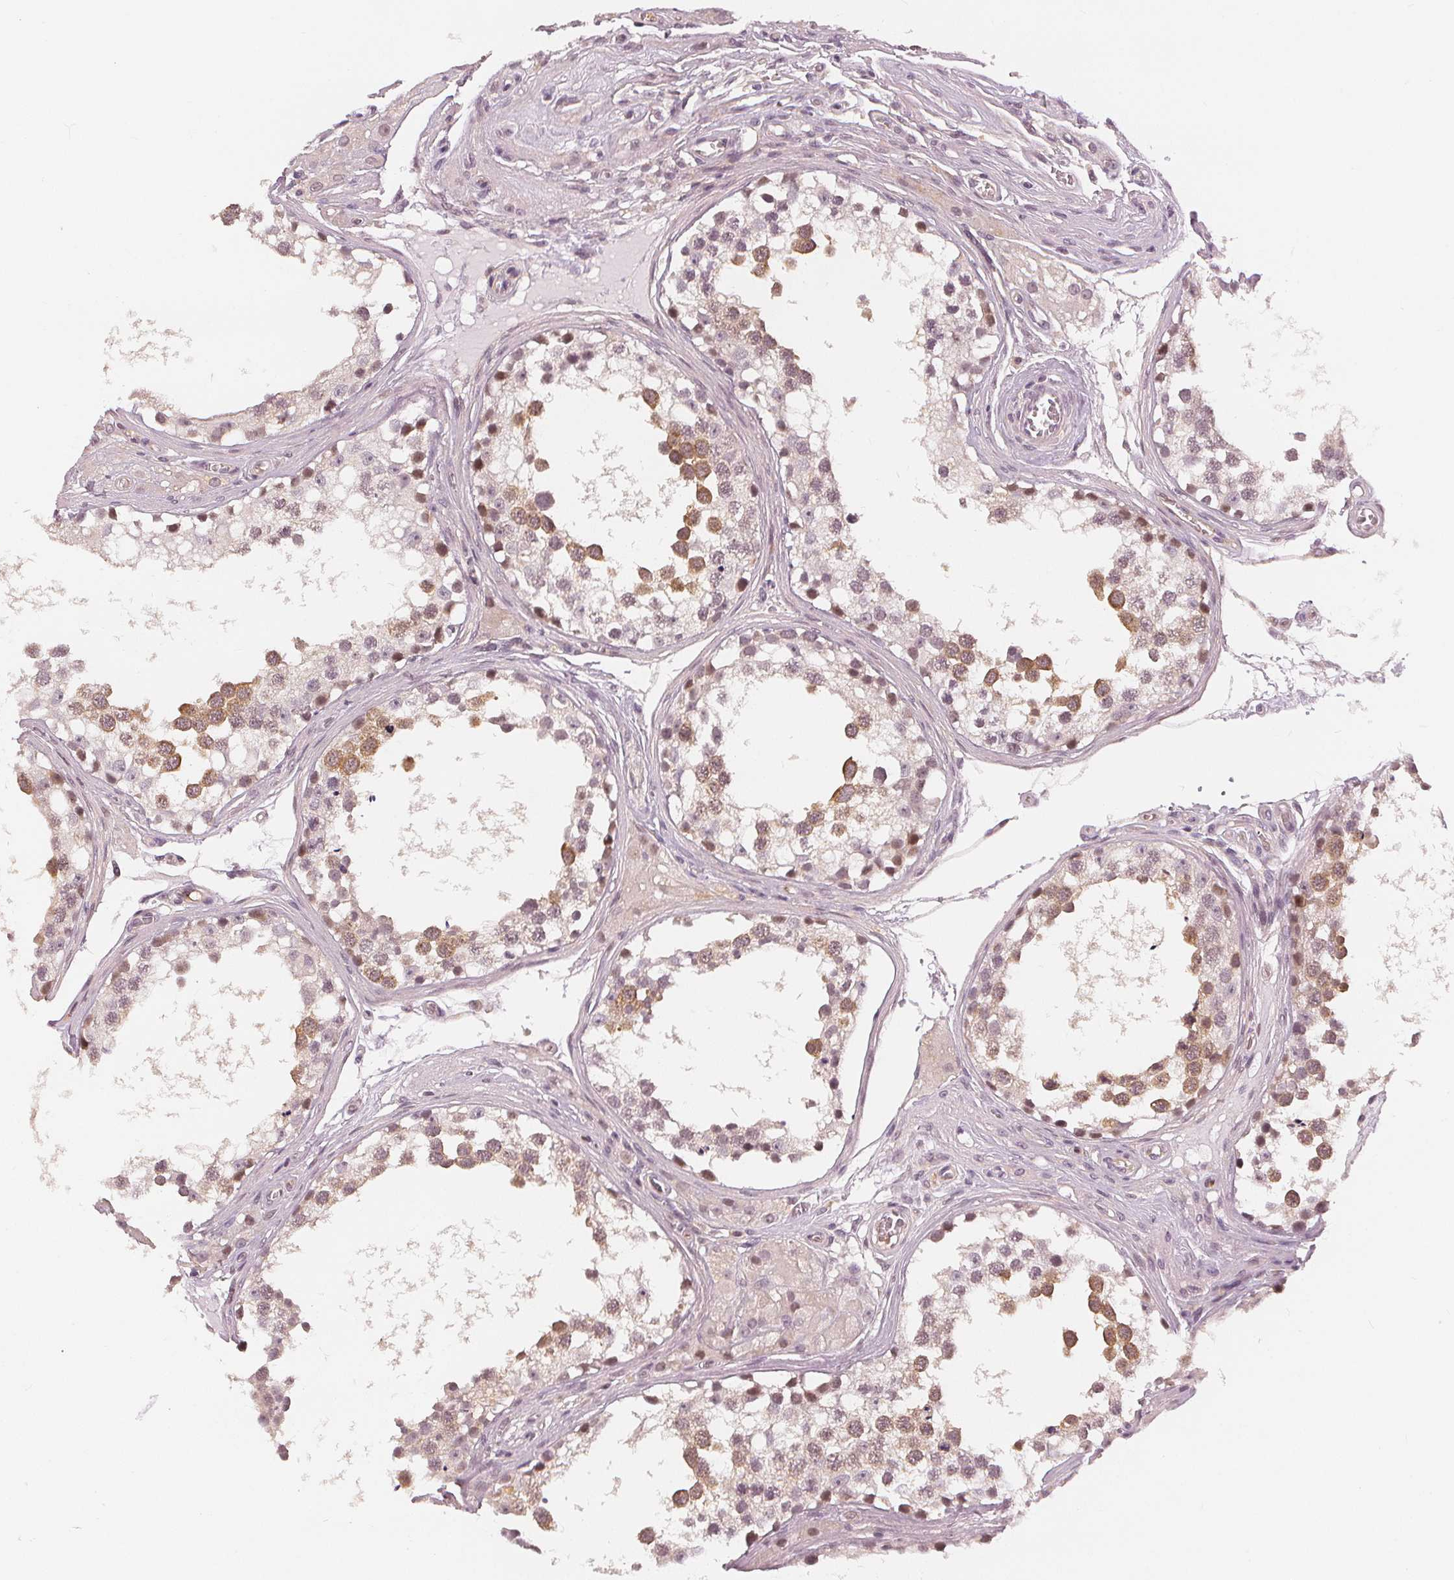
{"staining": {"intensity": "moderate", "quantity": "25%-75%", "location": "cytoplasmic/membranous"}, "tissue": "testis", "cell_type": "Cells in seminiferous ducts", "image_type": "normal", "snomed": [{"axis": "morphology", "description": "Normal tissue, NOS"}, {"axis": "morphology", "description": "Seminoma, NOS"}, {"axis": "topography", "description": "Testis"}], "caption": "Immunohistochemical staining of benign testis exhibits moderate cytoplasmic/membranous protein positivity in approximately 25%-75% of cells in seminiferous ducts. (IHC, brightfield microscopy, high magnification).", "gene": "SLC34A1", "patient": {"sex": "male", "age": 65}}